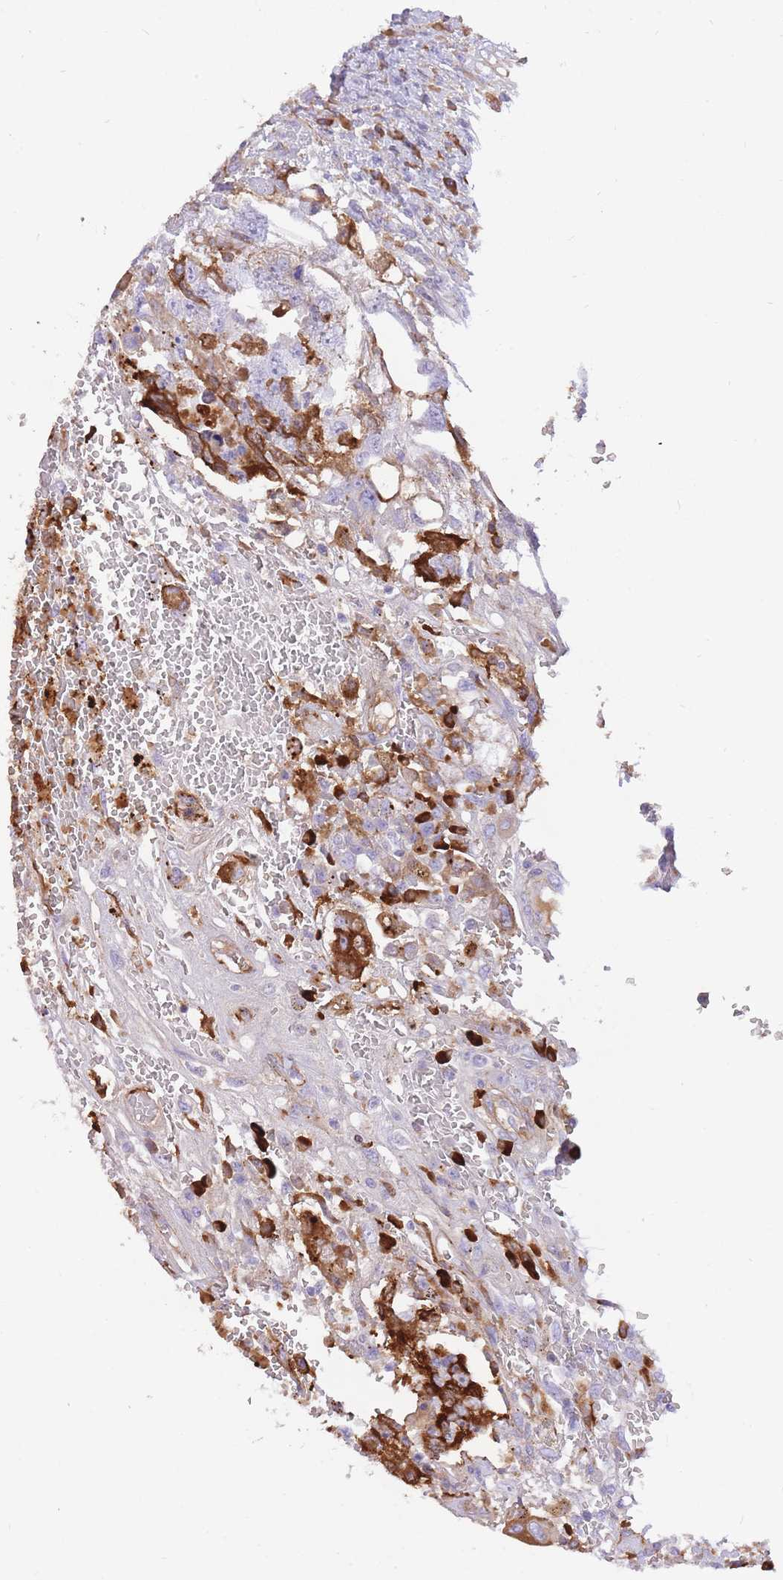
{"staining": {"intensity": "strong", "quantity": "<25%", "location": "cytoplasmic/membranous"}, "tissue": "testis cancer", "cell_type": "Tumor cells", "image_type": "cancer", "snomed": [{"axis": "morphology", "description": "Carcinoma, Embryonal, NOS"}, {"axis": "topography", "description": "Testis"}], "caption": "Human testis embryonal carcinoma stained for a protein (brown) displays strong cytoplasmic/membranous positive expression in about <25% of tumor cells.", "gene": "HRG", "patient": {"sex": "male", "age": 26}}